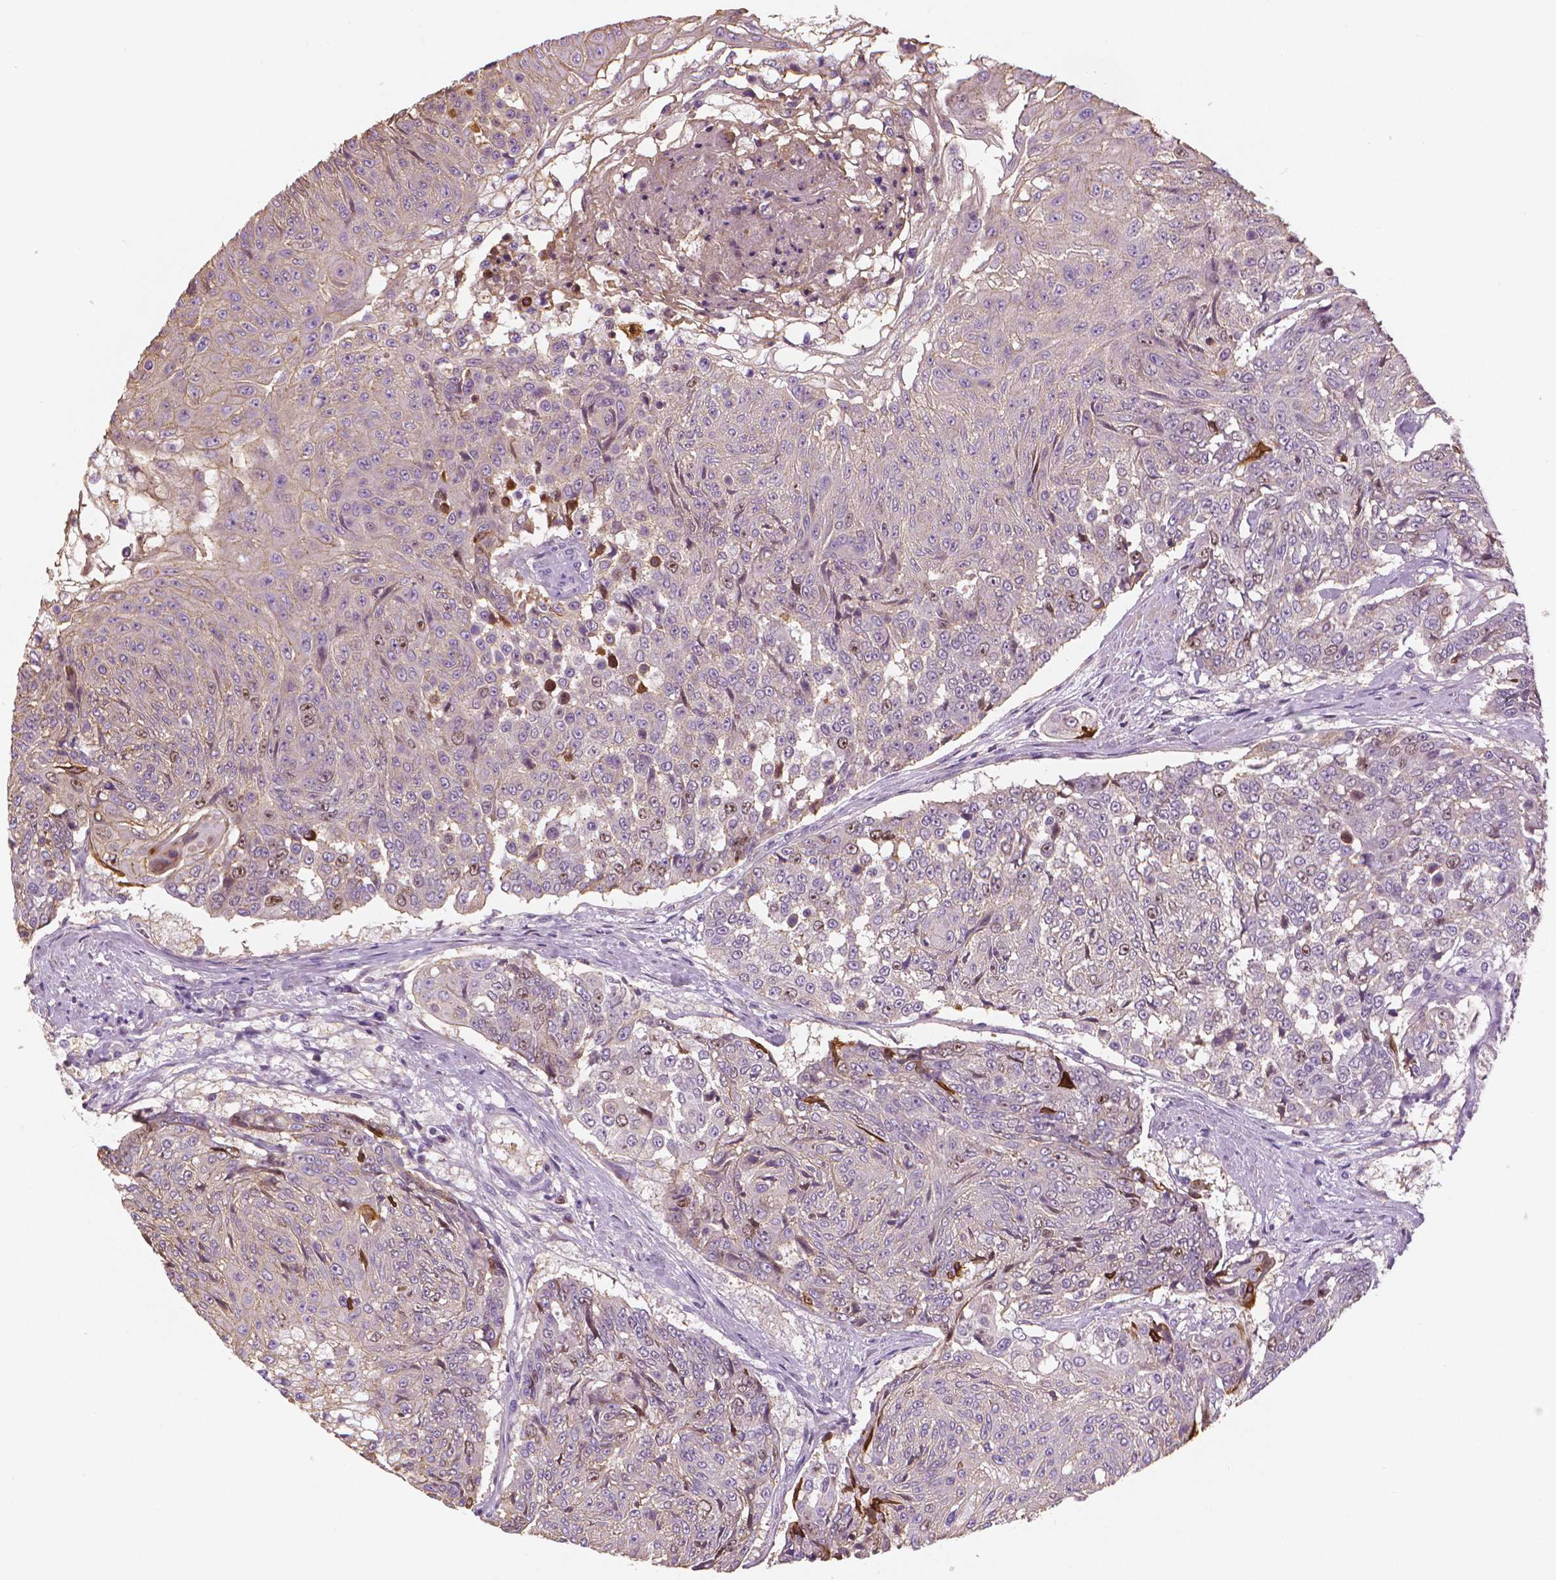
{"staining": {"intensity": "negative", "quantity": "none", "location": "none"}, "tissue": "urothelial cancer", "cell_type": "Tumor cells", "image_type": "cancer", "snomed": [{"axis": "morphology", "description": "Urothelial carcinoma, High grade"}, {"axis": "topography", "description": "Urinary bladder"}], "caption": "This is a micrograph of IHC staining of urothelial cancer, which shows no expression in tumor cells.", "gene": "MKI67", "patient": {"sex": "female", "age": 63}}